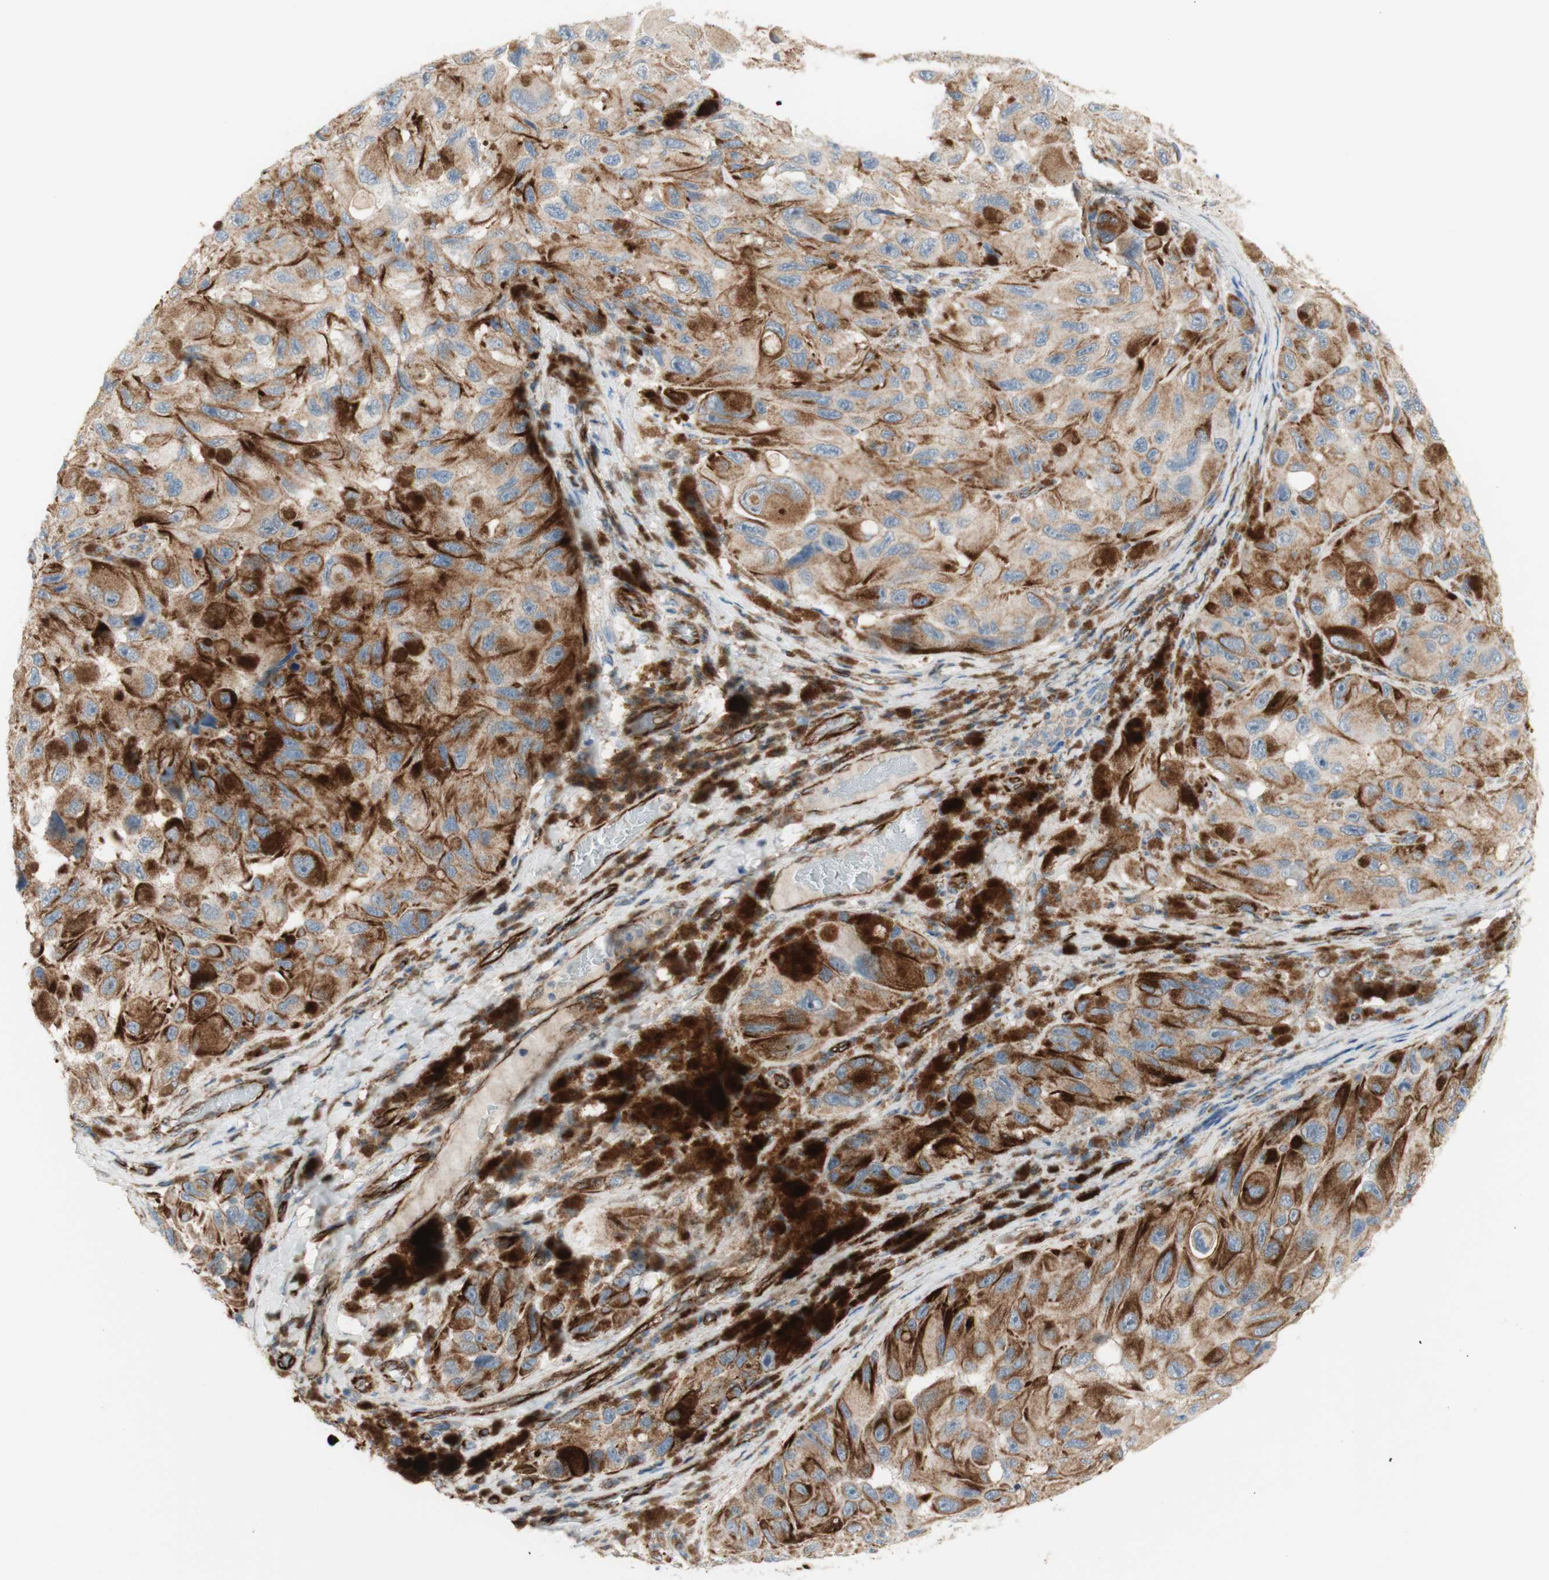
{"staining": {"intensity": "strong", "quantity": "25%-75%", "location": "cytoplasmic/membranous"}, "tissue": "melanoma", "cell_type": "Tumor cells", "image_type": "cancer", "snomed": [{"axis": "morphology", "description": "Malignant melanoma, NOS"}, {"axis": "topography", "description": "Skin"}], "caption": "An immunohistochemistry (IHC) photomicrograph of tumor tissue is shown. Protein staining in brown highlights strong cytoplasmic/membranous positivity in melanoma within tumor cells.", "gene": "POU2AF1", "patient": {"sex": "female", "age": 73}}